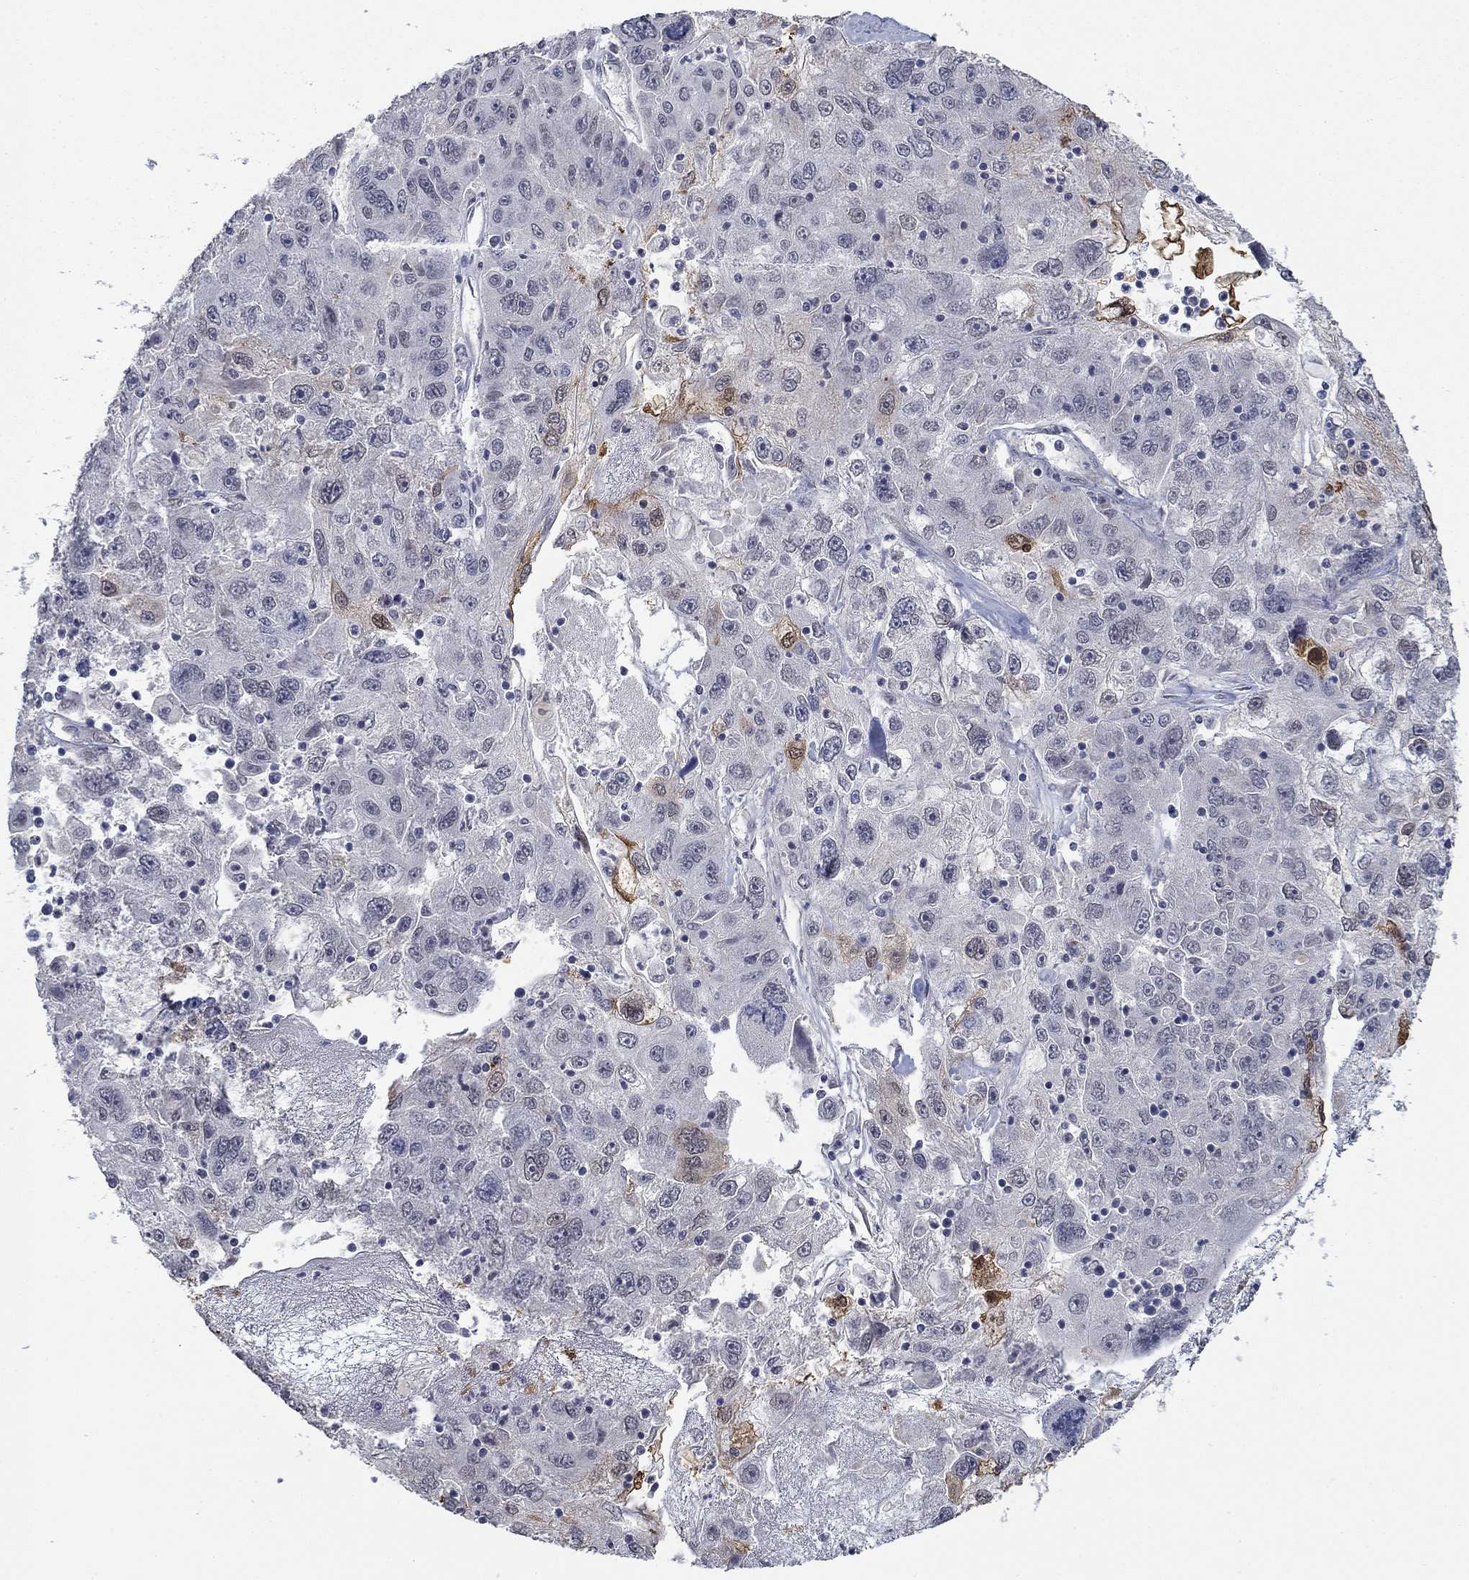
{"staining": {"intensity": "strong", "quantity": "<25%", "location": "cytoplasmic/membranous,nuclear"}, "tissue": "stomach cancer", "cell_type": "Tumor cells", "image_type": "cancer", "snomed": [{"axis": "morphology", "description": "Adenocarcinoma, NOS"}, {"axis": "topography", "description": "Stomach"}], "caption": "High-power microscopy captured an IHC photomicrograph of stomach cancer (adenocarcinoma), revealing strong cytoplasmic/membranous and nuclear staining in about <25% of tumor cells.", "gene": "TOR1AIP1", "patient": {"sex": "male", "age": 56}}